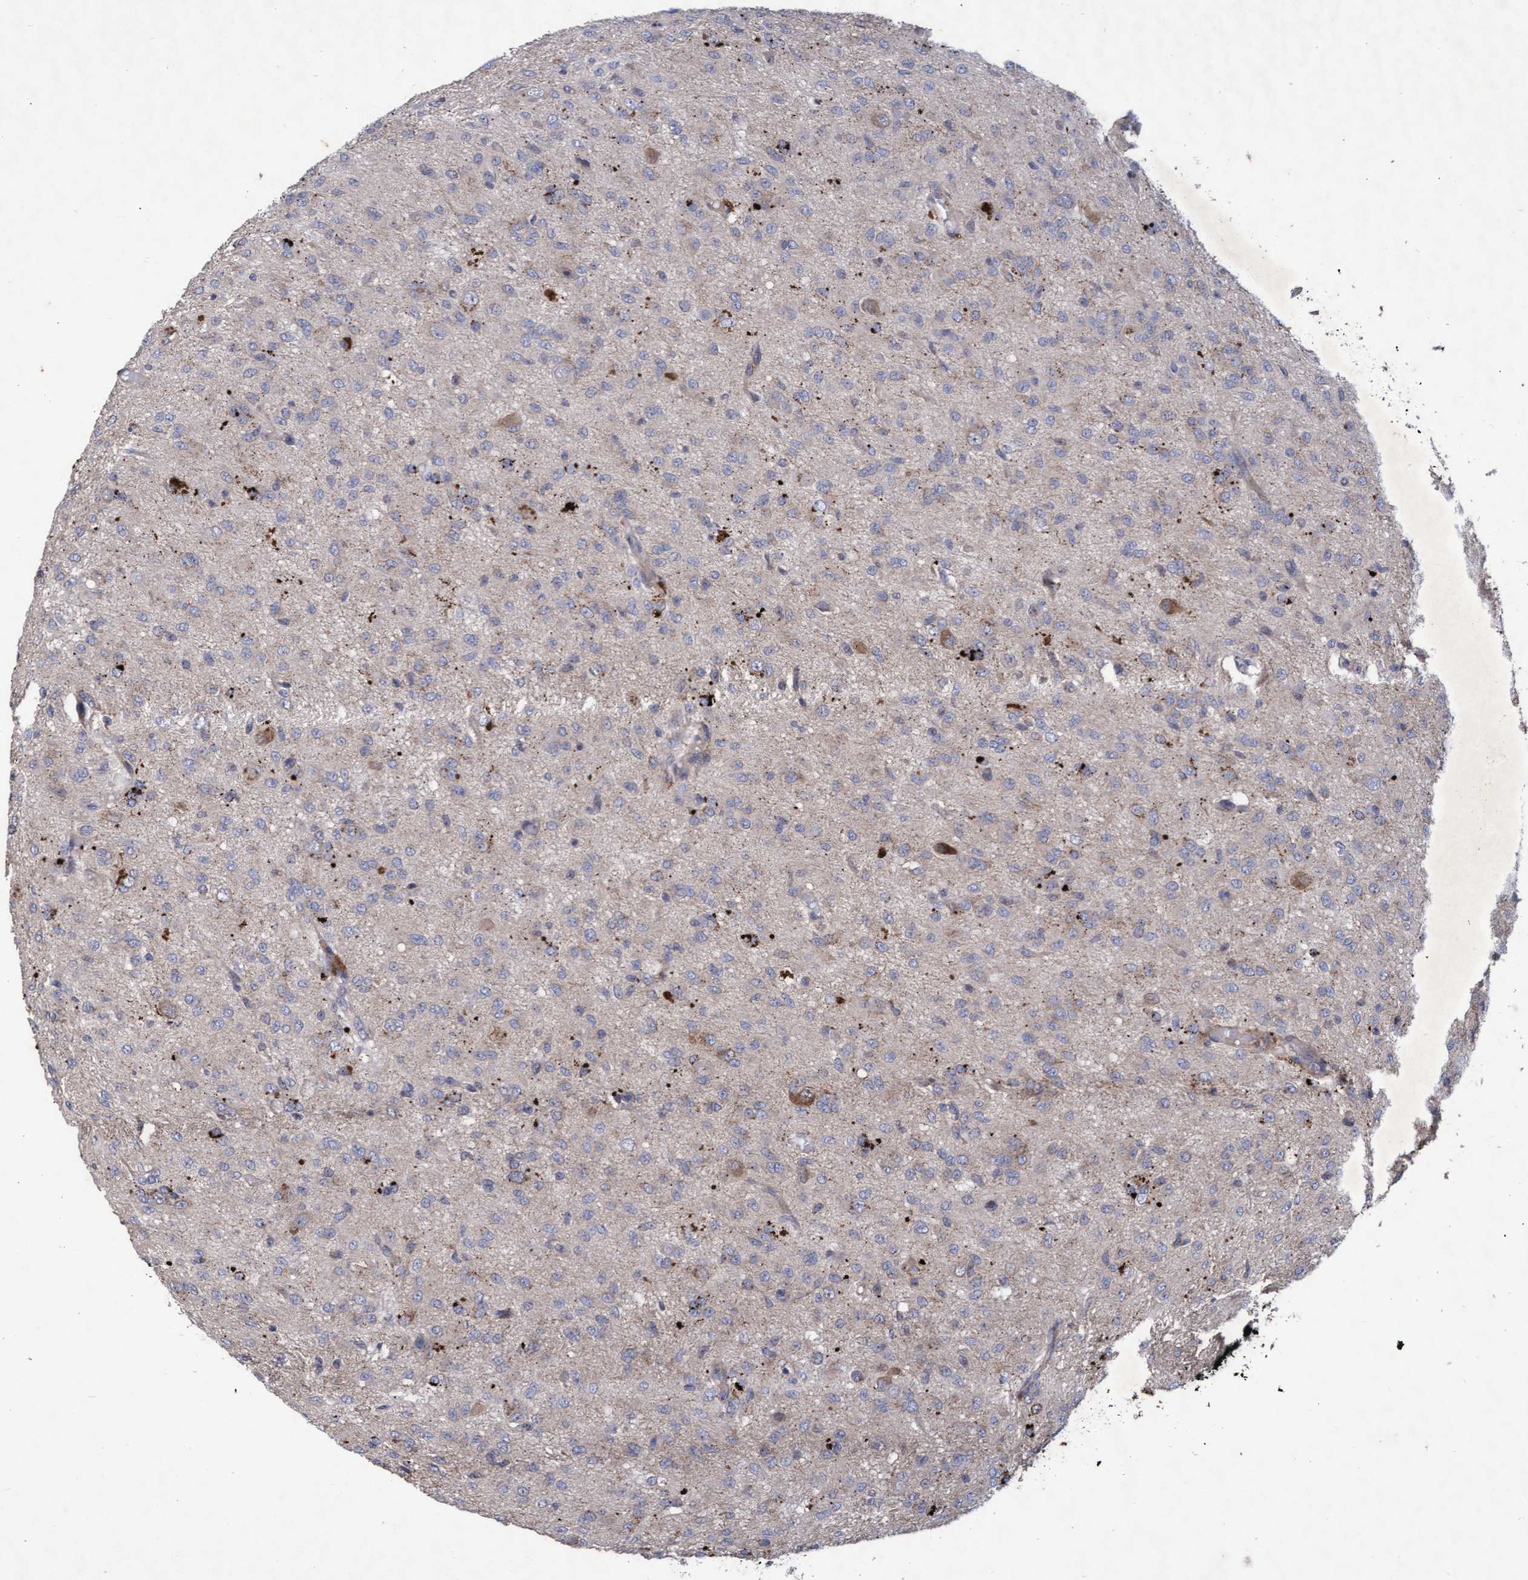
{"staining": {"intensity": "negative", "quantity": "none", "location": "none"}, "tissue": "glioma", "cell_type": "Tumor cells", "image_type": "cancer", "snomed": [{"axis": "morphology", "description": "Glioma, malignant, High grade"}, {"axis": "topography", "description": "Brain"}], "caption": "High power microscopy photomicrograph of an immunohistochemistry histopathology image of glioma, revealing no significant staining in tumor cells.", "gene": "ABCF2", "patient": {"sex": "female", "age": 59}}